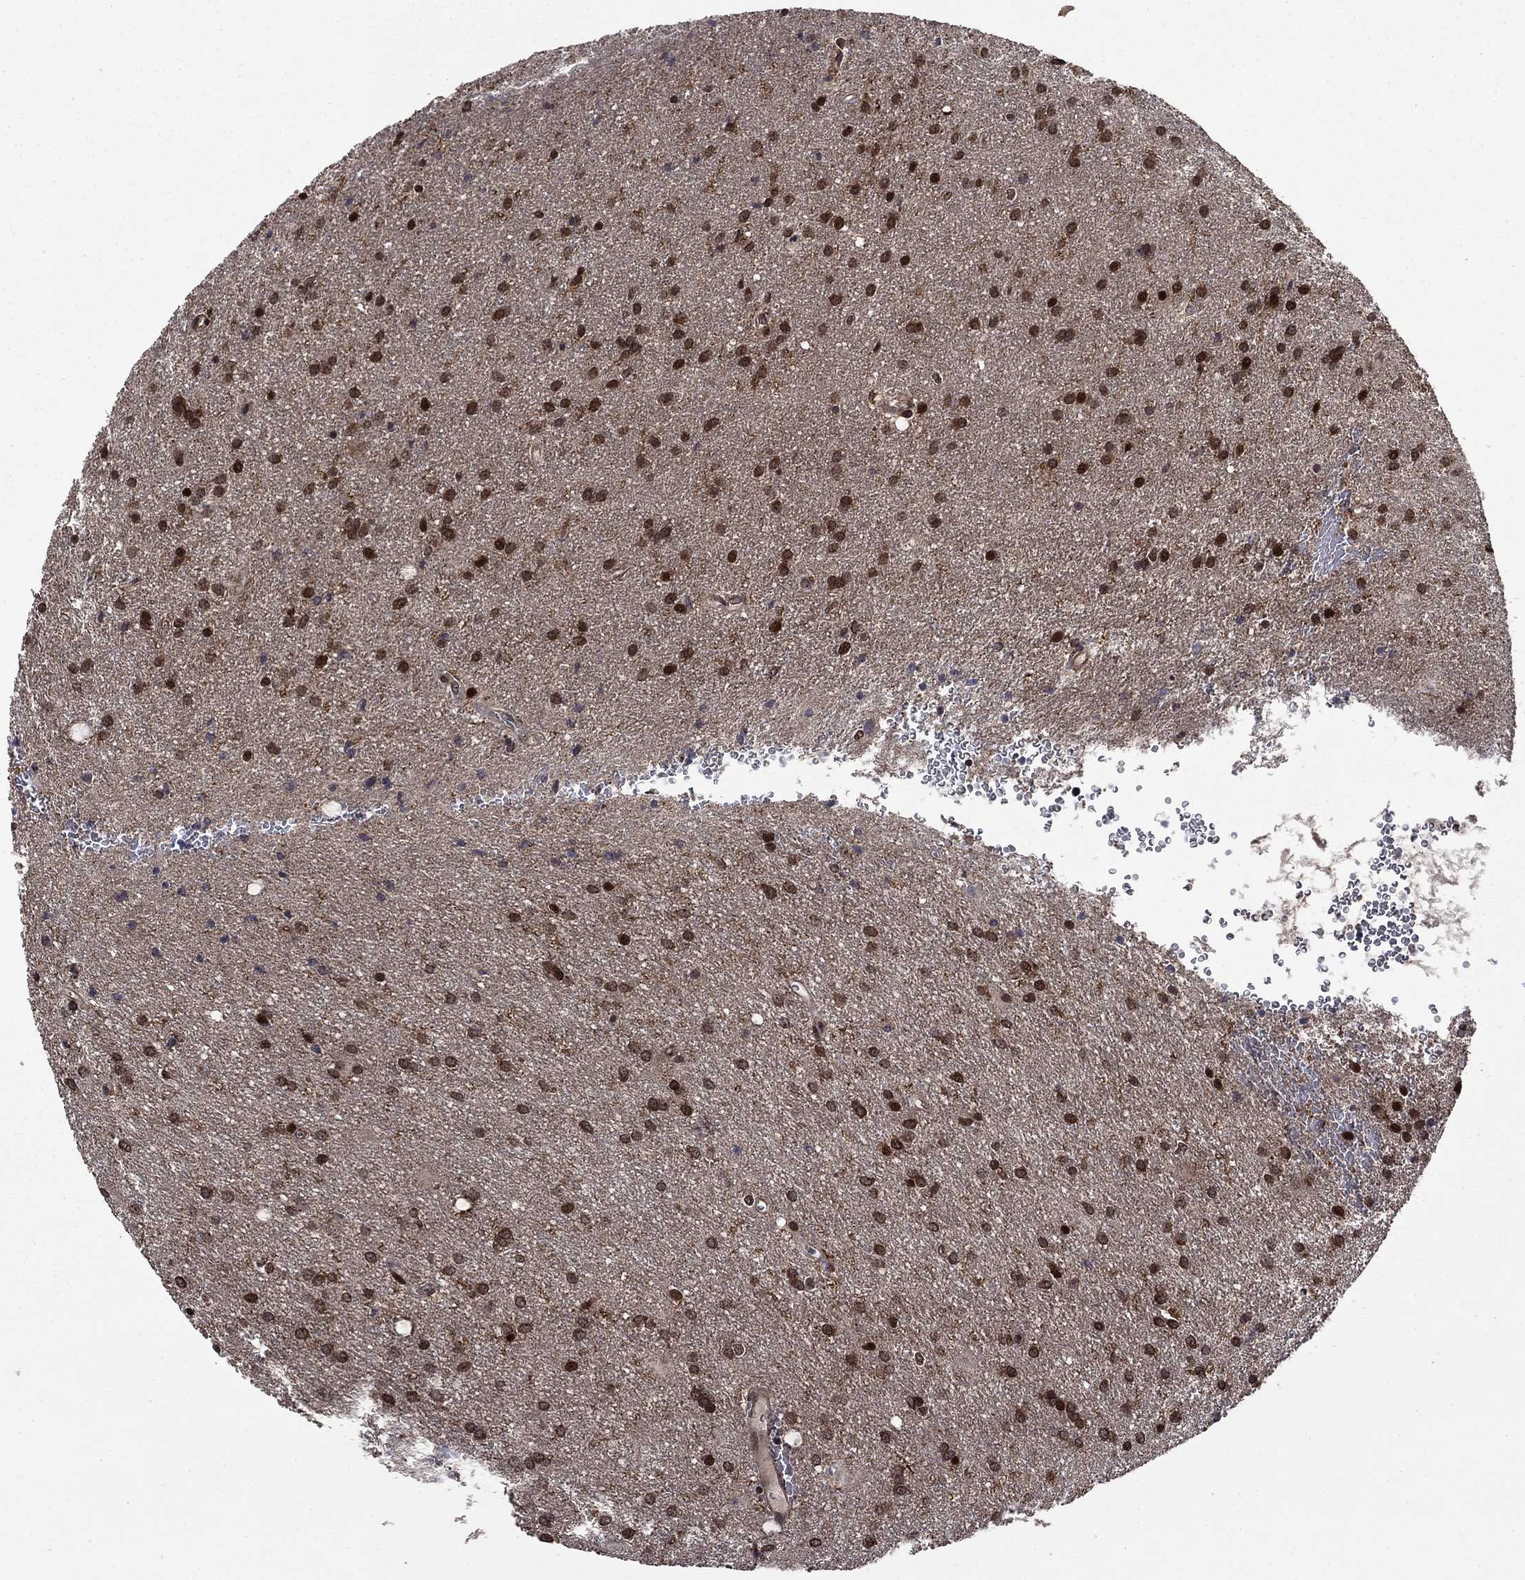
{"staining": {"intensity": "strong", "quantity": ">75%", "location": "cytoplasmic/membranous"}, "tissue": "glioma", "cell_type": "Tumor cells", "image_type": "cancer", "snomed": [{"axis": "morphology", "description": "Glioma, malignant, Low grade"}, {"axis": "topography", "description": "Brain"}], "caption": "Low-grade glioma (malignant) tissue reveals strong cytoplasmic/membranous staining in about >75% of tumor cells, visualized by immunohistochemistry. The staining was performed using DAB to visualize the protein expression in brown, while the nuclei were stained in blue with hematoxylin (Magnification: 20x).", "gene": "AGTPBP1", "patient": {"sex": "male", "age": 58}}